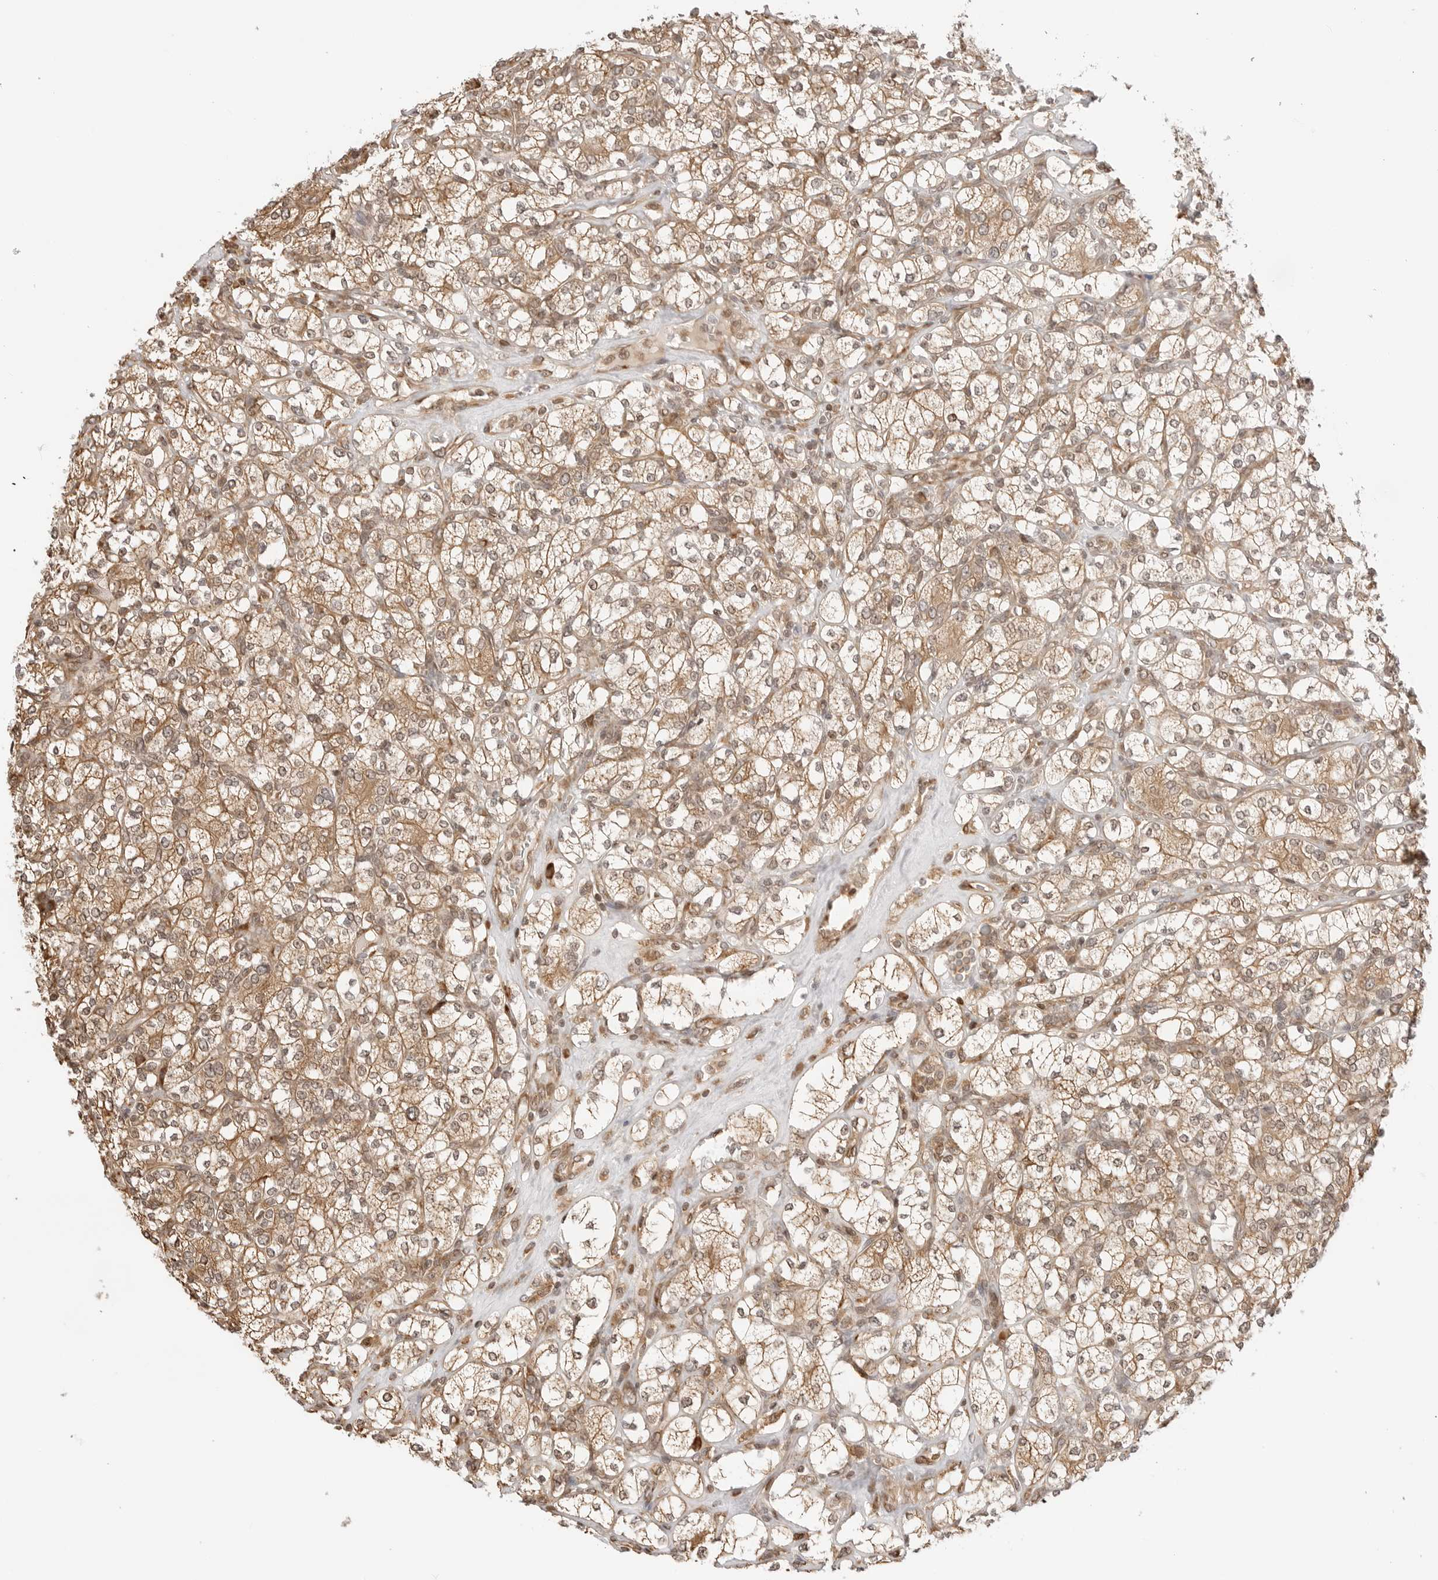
{"staining": {"intensity": "moderate", "quantity": ">75%", "location": "cytoplasmic/membranous"}, "tissue": "renal cancer", "cell_type": "Tumor cells", "image_type": "cancer", "snomed": [{"axis": "morphology", "description": "Adenocarcinoma, NOS"}, {"axis": "topography", "description": "Kidney"}], "caption": "Moderate cytoplasmic/membranous protein expression is seen in about >75% of tumor cells in adenocarcinoma (renal). (Stains: DAB (3,3'-diaminobenzidine) in brown, nuclei in blue, Microscopy: brightfield microscopy at high magnification).", "gene": "FKBP14", "patient": {"sex": "male", "age": 77}}